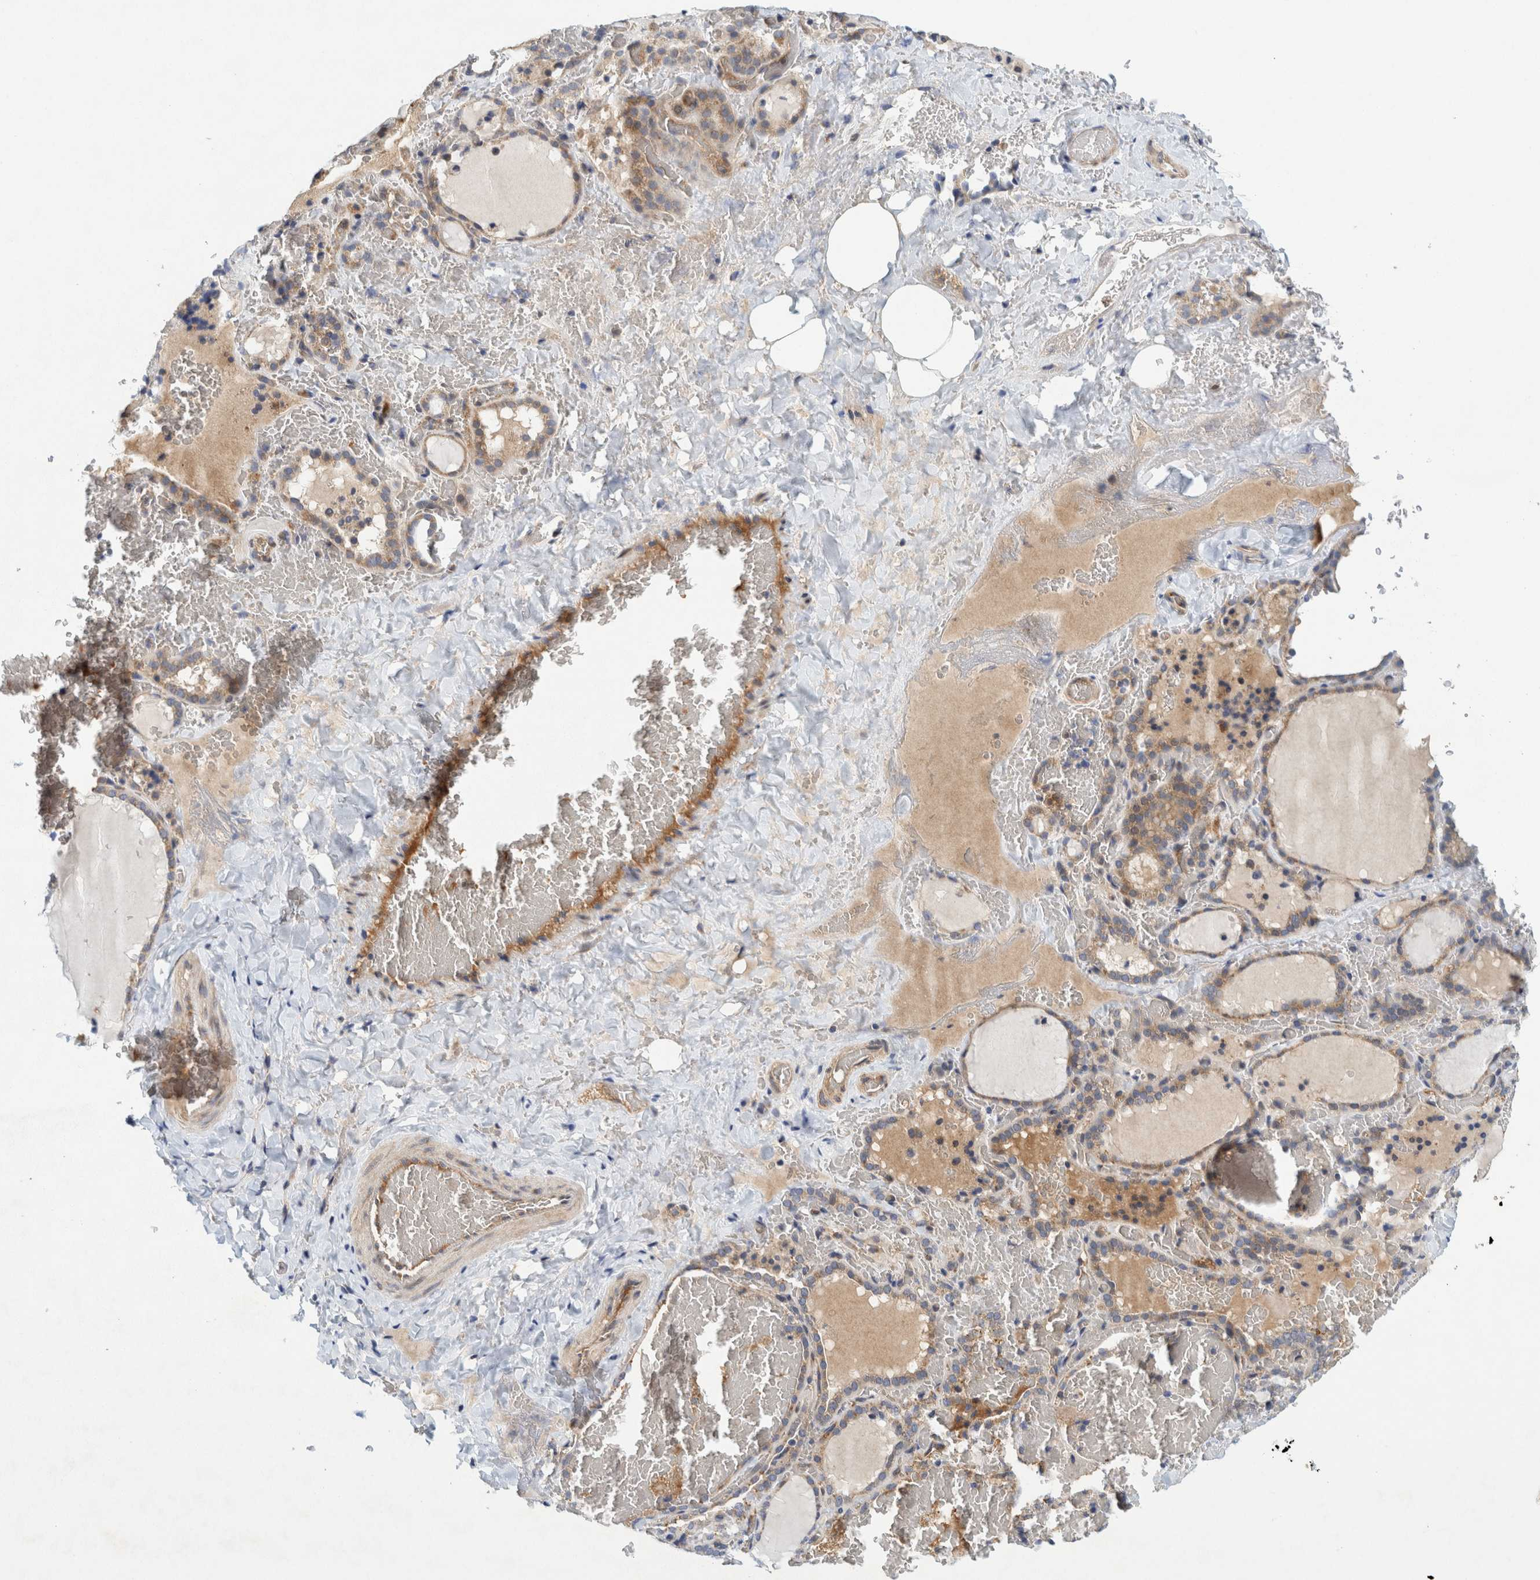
{"staining": {"intensity": "weak", "quantity": "25%-75%", "location": "cytoplasmic/membranous"}, "tissue": "thyroid gland", "cell_type": "Glandular cells", "image_type": "normal", "snomed": [{"axis": "morphology", "description": "Normal tissue, NOS"}, {"axis": "topography", "description": "Thyroid gland"}], "caption": "Protein analysis of benign thyroid gland shows weak cytoplasmic/membranous staining in approximately 25%-75% of glandular cells. (brown staining indicates protein expression, while blue staining denotes nuclei).", "gene": "ZNF324B", "patient": {"sex": "female", "age": 22}}